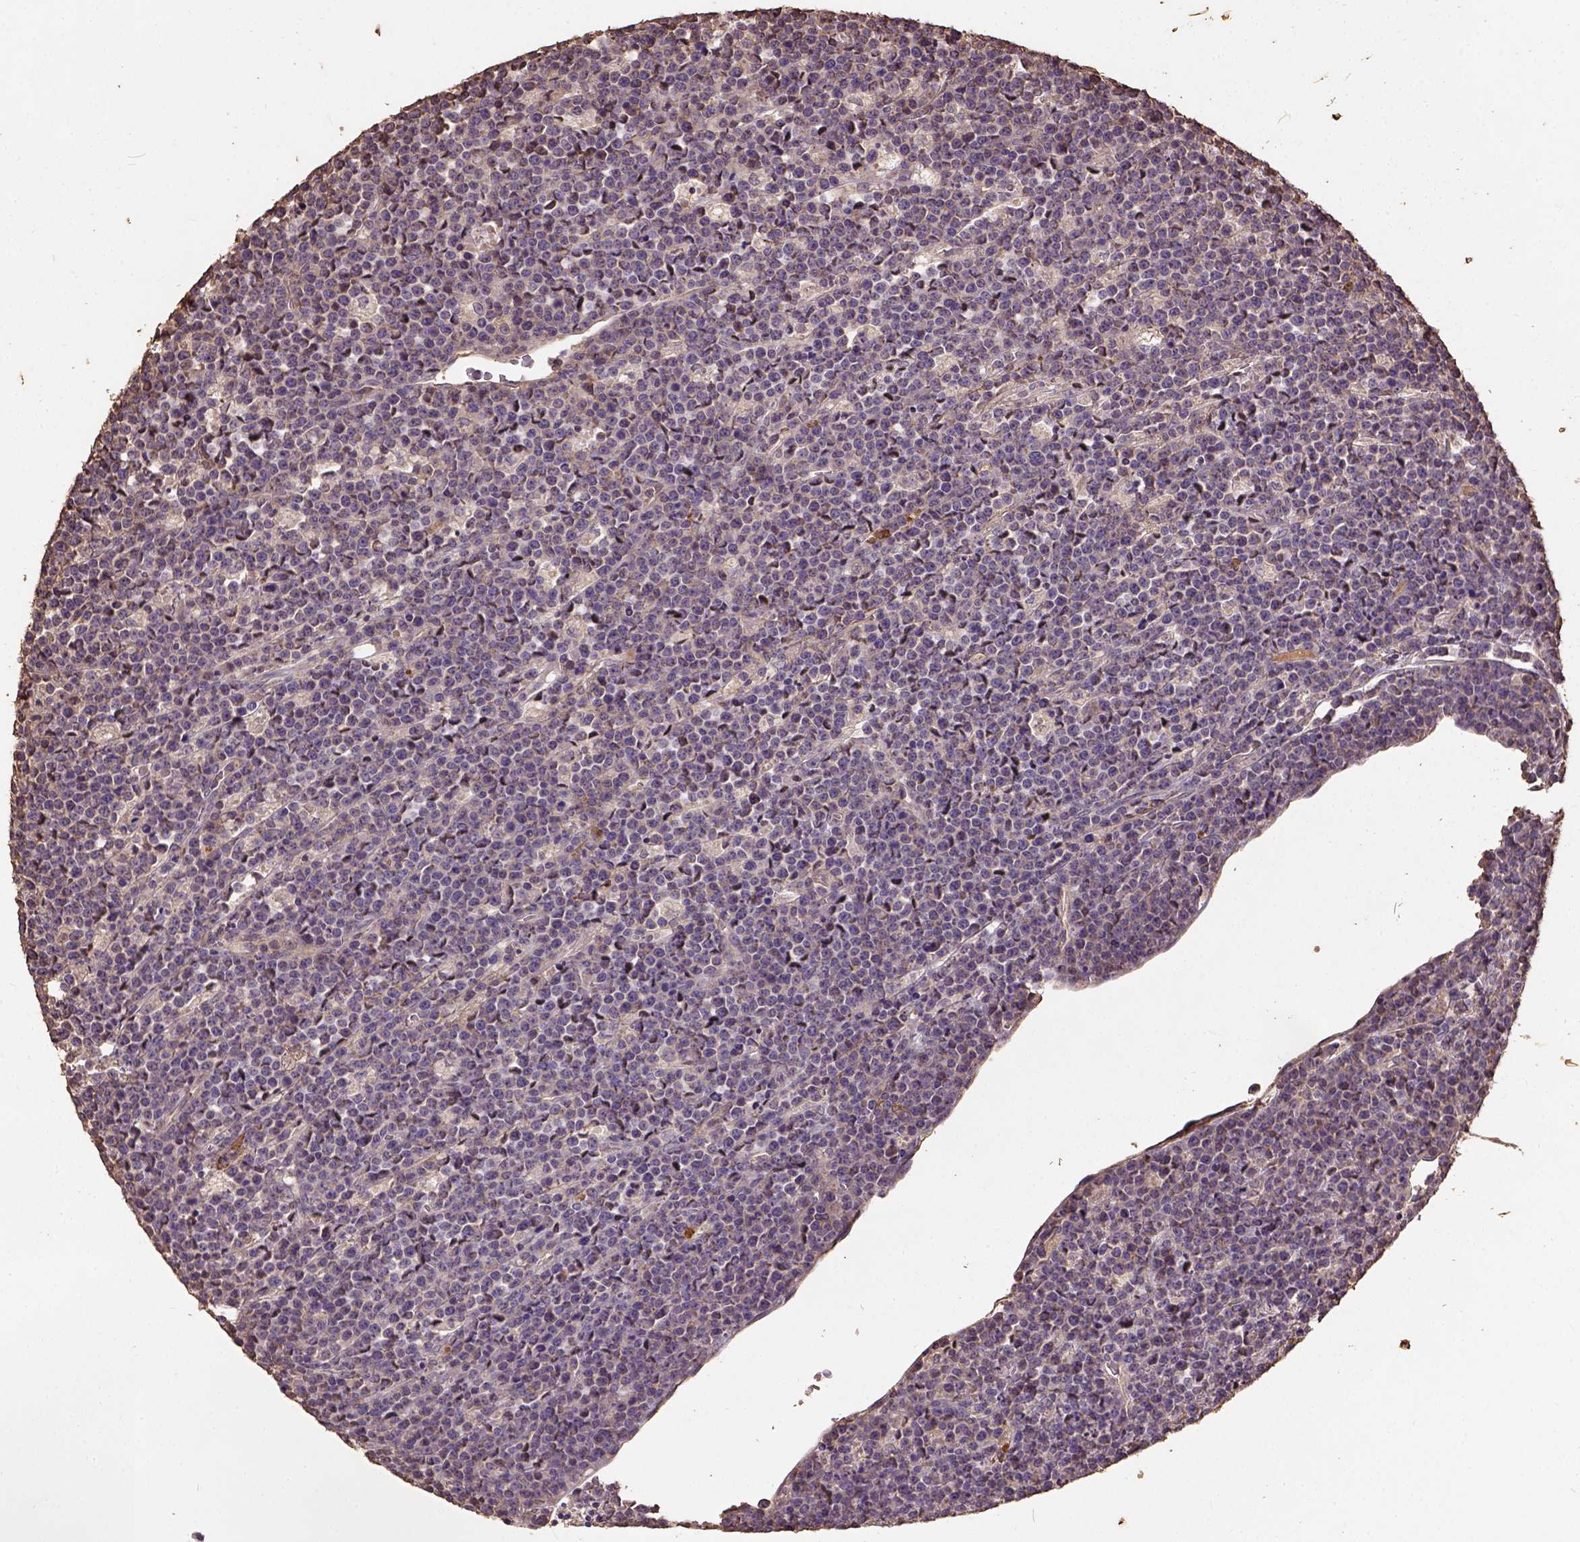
{"staining": {"intensity": "weak", "quantity": ">75%", "location": "cytoplasmic/membranous"}, "tissue": "lymphoma", "cell_type": "Tumor cells", "image_type": "cancer", "snomed": [{"axis": "morphology", "description": "Malignant lymphoma, non-Hodgkin's type, High grade"}, {"axis": "topography", "description": "Ovary"}], "caption": "There is low levels of weak cytoplasmic/membranous positivity in tumor cells of malignant lymphoma, non-Hodgkin's type (high-grade), as demonstrated by immunohistochemical staining (brown color).", "gene": "ATP1B3", "patient": {"sex": "female", "age": 56}}